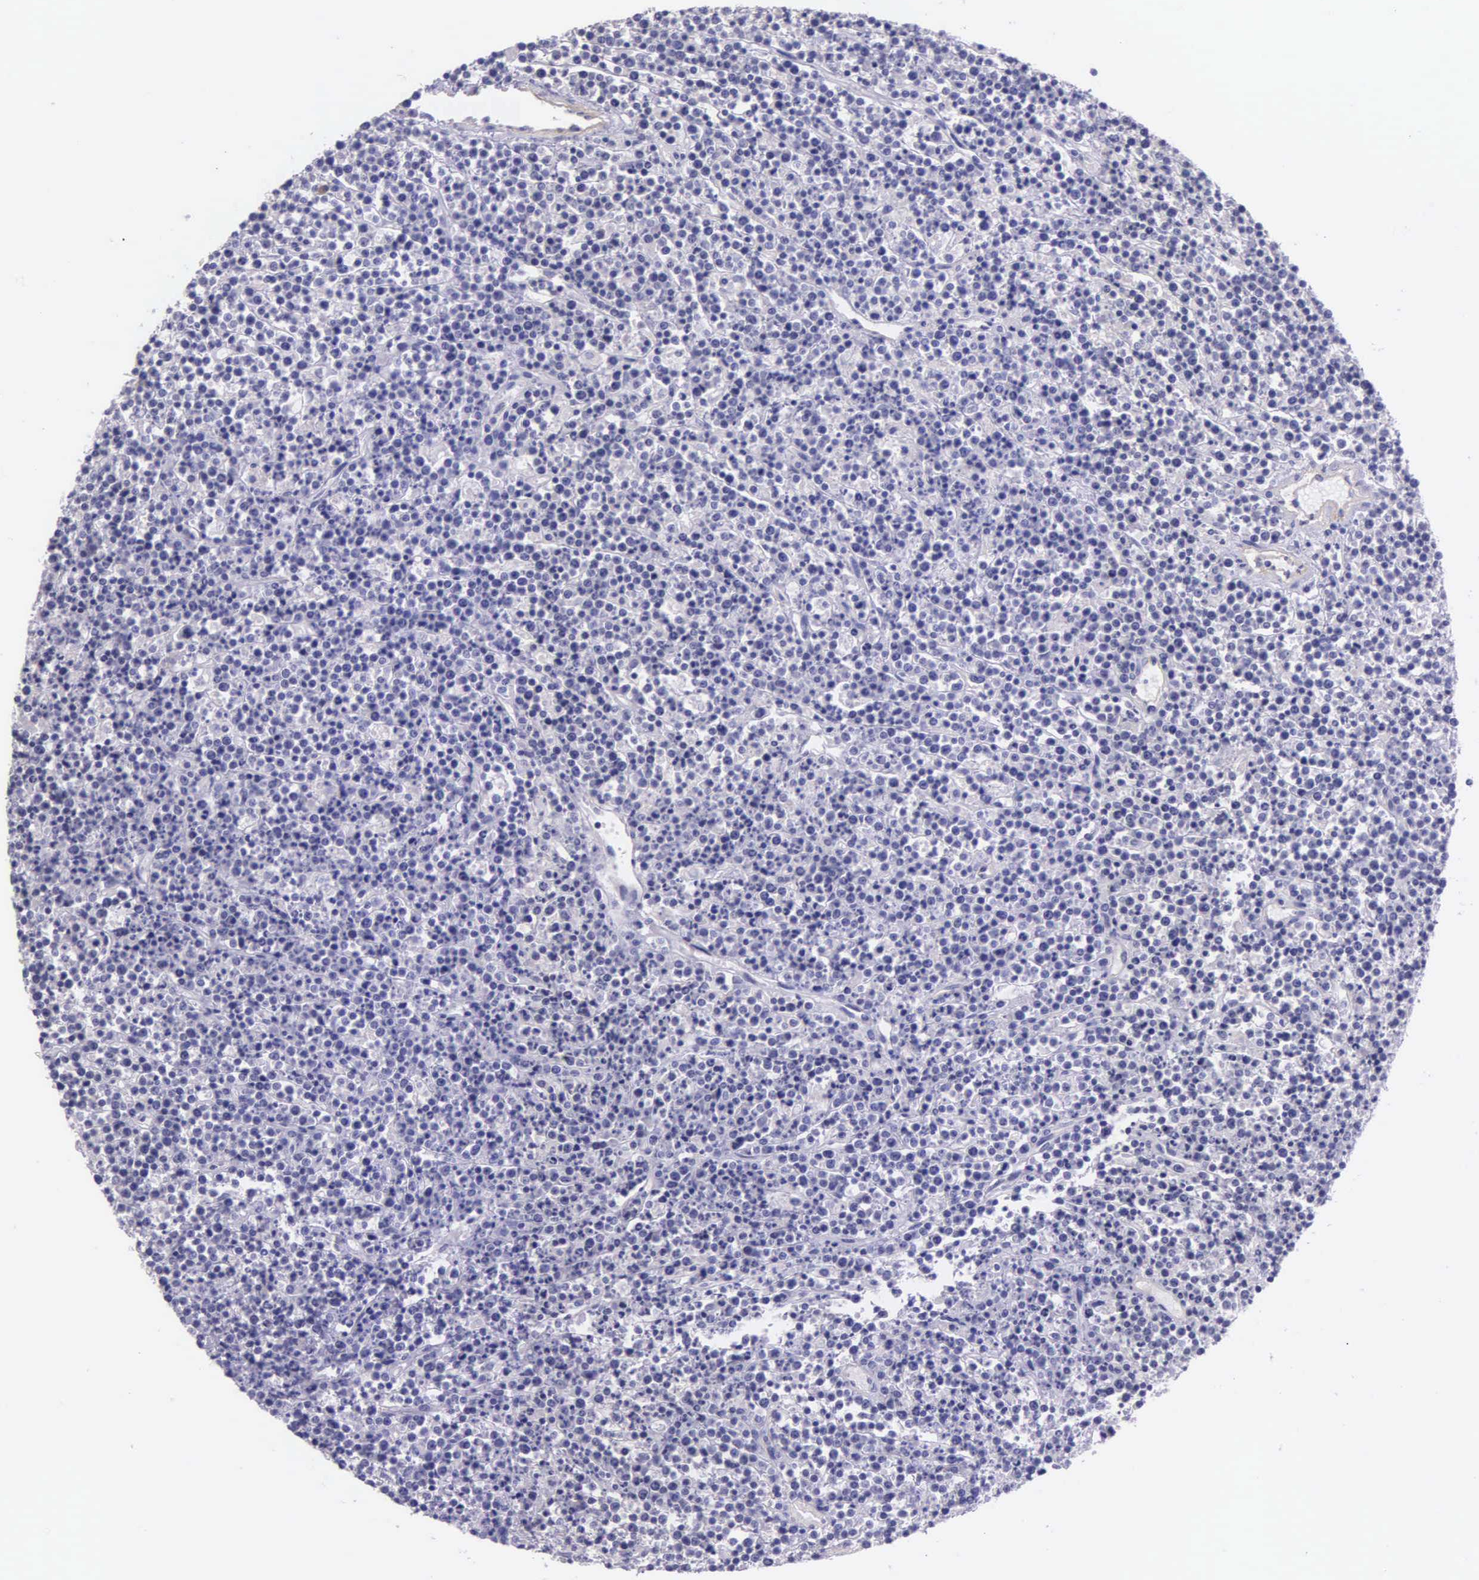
{"staining": {"intensity": "negative", "quantity": "none", "location": "none"}, "tissue": "lymphoma", "cell_type": "Tumor cells", "image_type": "cancer", "snomed": [{"axis": "morphology", "description": "Malignant lymphoma, non-Hodgkin's type, High grade"}, {"axis": "topography", "description": "Ovary"}], "caption": "The micrograph shows no staining of tumor cells in high-grade malignant lymphoma, non-Hodgkin's type.", "gene": "THSD7A", "patient": {"sex": "female", "age": 56}}